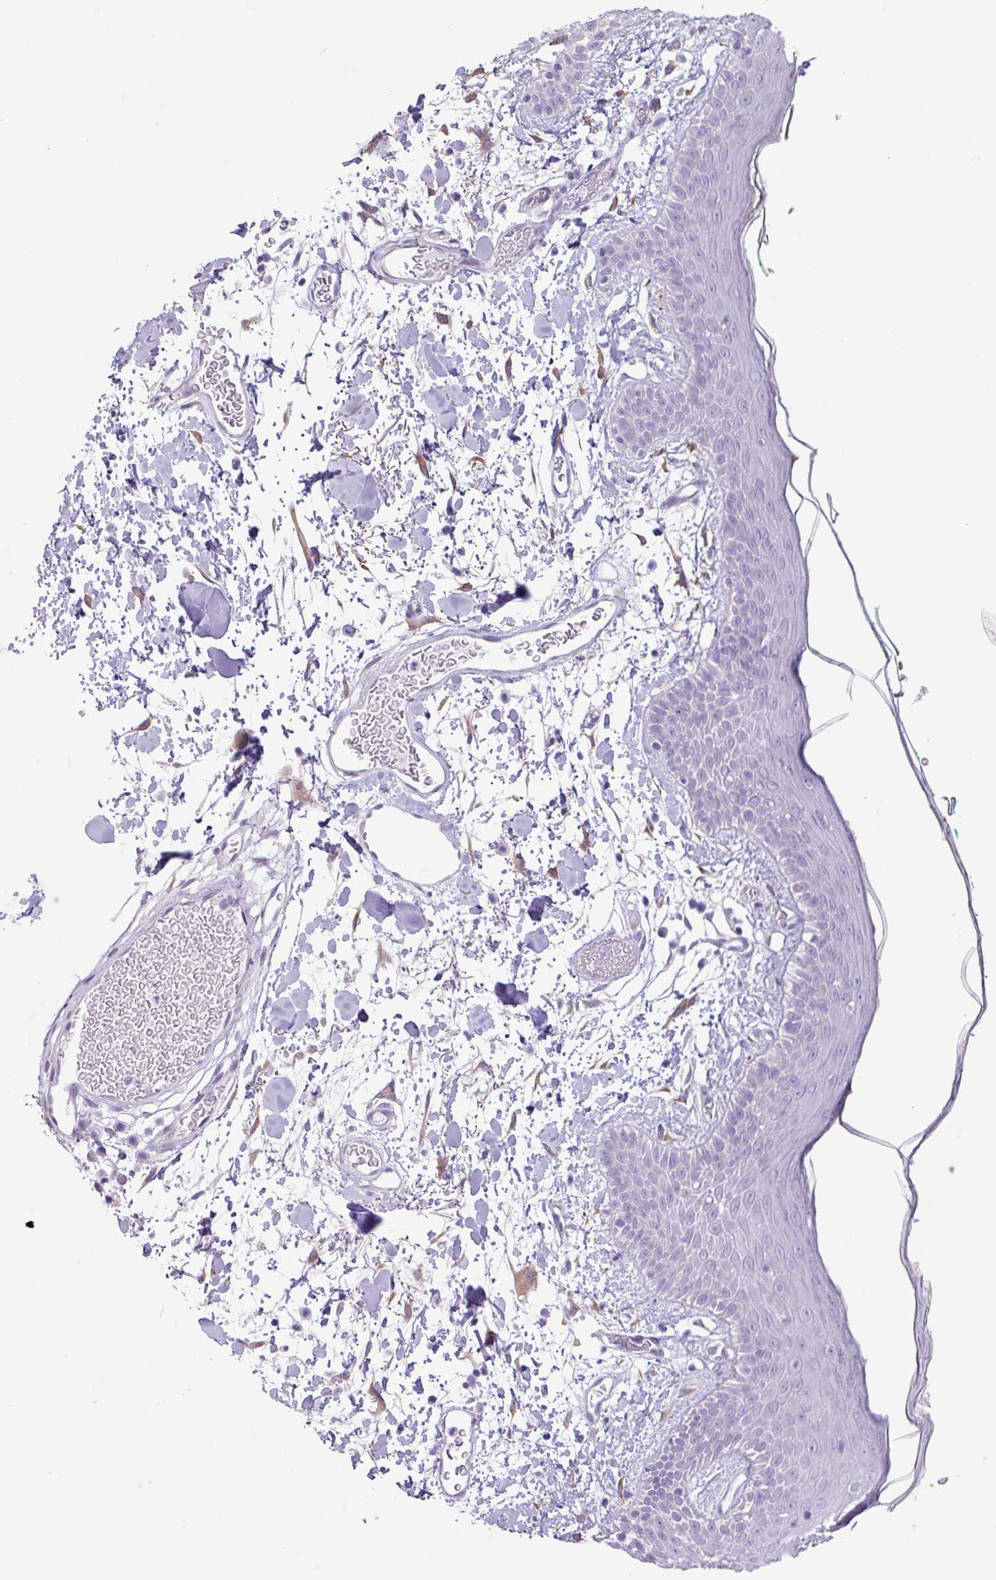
{"staining": {"intensity": "negative", "quantity": "none", "location": "none"}, "tissue": "skin", "cell_type": "Fibroblasts", "image_type": "normal", "snomed": [{"axis": "morphology", "description": "Normal tissue, NOS"}, {"axis": "topography", "description": "Skin"}], "caption": "An immunohistochemistry photomicrograph of benign skin is shown. There is no staining in fibroblasts of skin. (Stains: DAB IHC with hematoxylin counter stain, Microscopy: brightfield microscopy at high magnification).", "gene": "SLC38A1", "patient": {"sex": "male", "age": 79}}